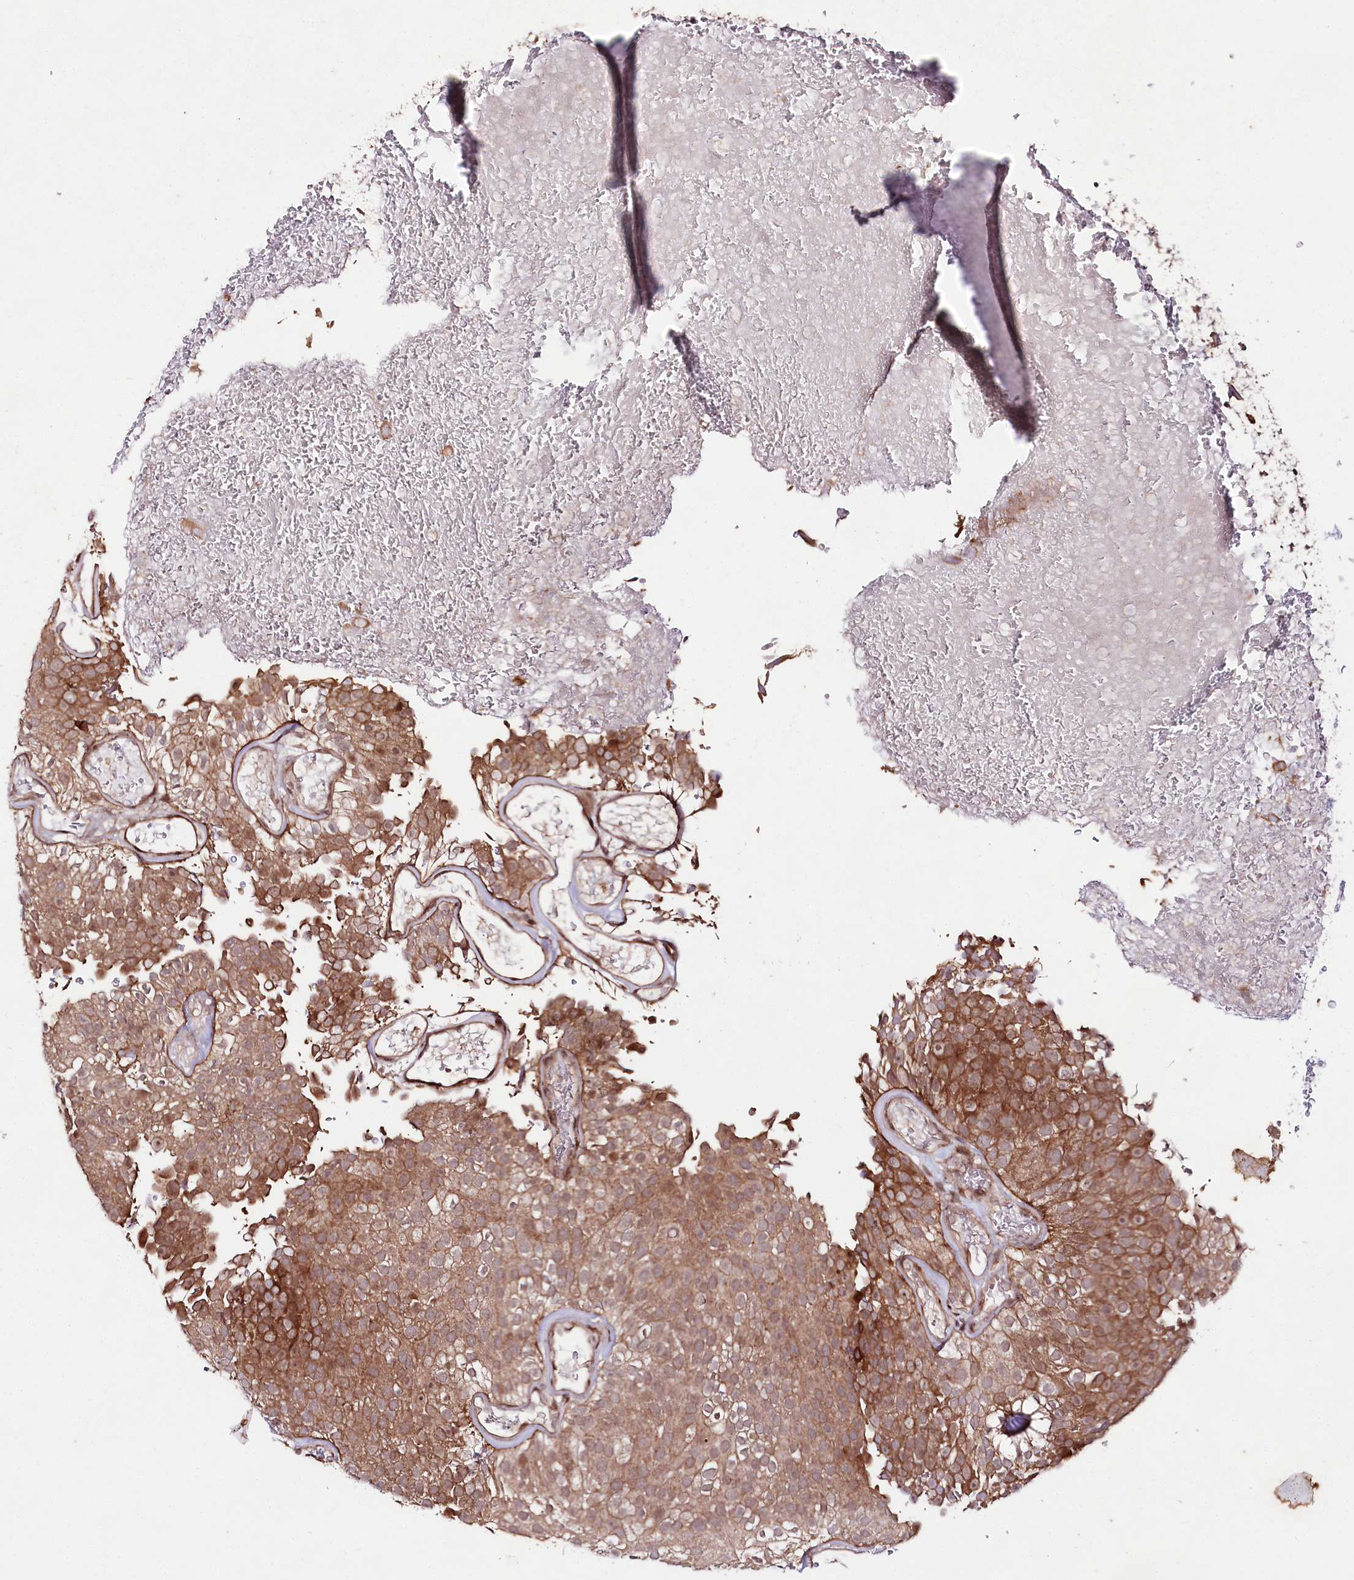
{"staining": {"intensity": "moderate", "quantity": ">75%", "location": "cytoplasmic/membranous,nuclear"}, "tissue": "urothelial cancer", "cell_type": "Tumor cells", "image_type": "cancer", "snomed": [{"axis": "morphology", "description": "Urothelial carcinoma, Low grade"}, {"axis": "topography", "description": "Urinary bladder"}], "caption": "Urothelial cancer was stained to show a protein in brown. There is medium levels of moderate cytoplasmic/membranous and nuclear positivity in about >75% of tumor cells.", "gene": "PHLDB1", "patient": {"sex": "male", "age": 78}}